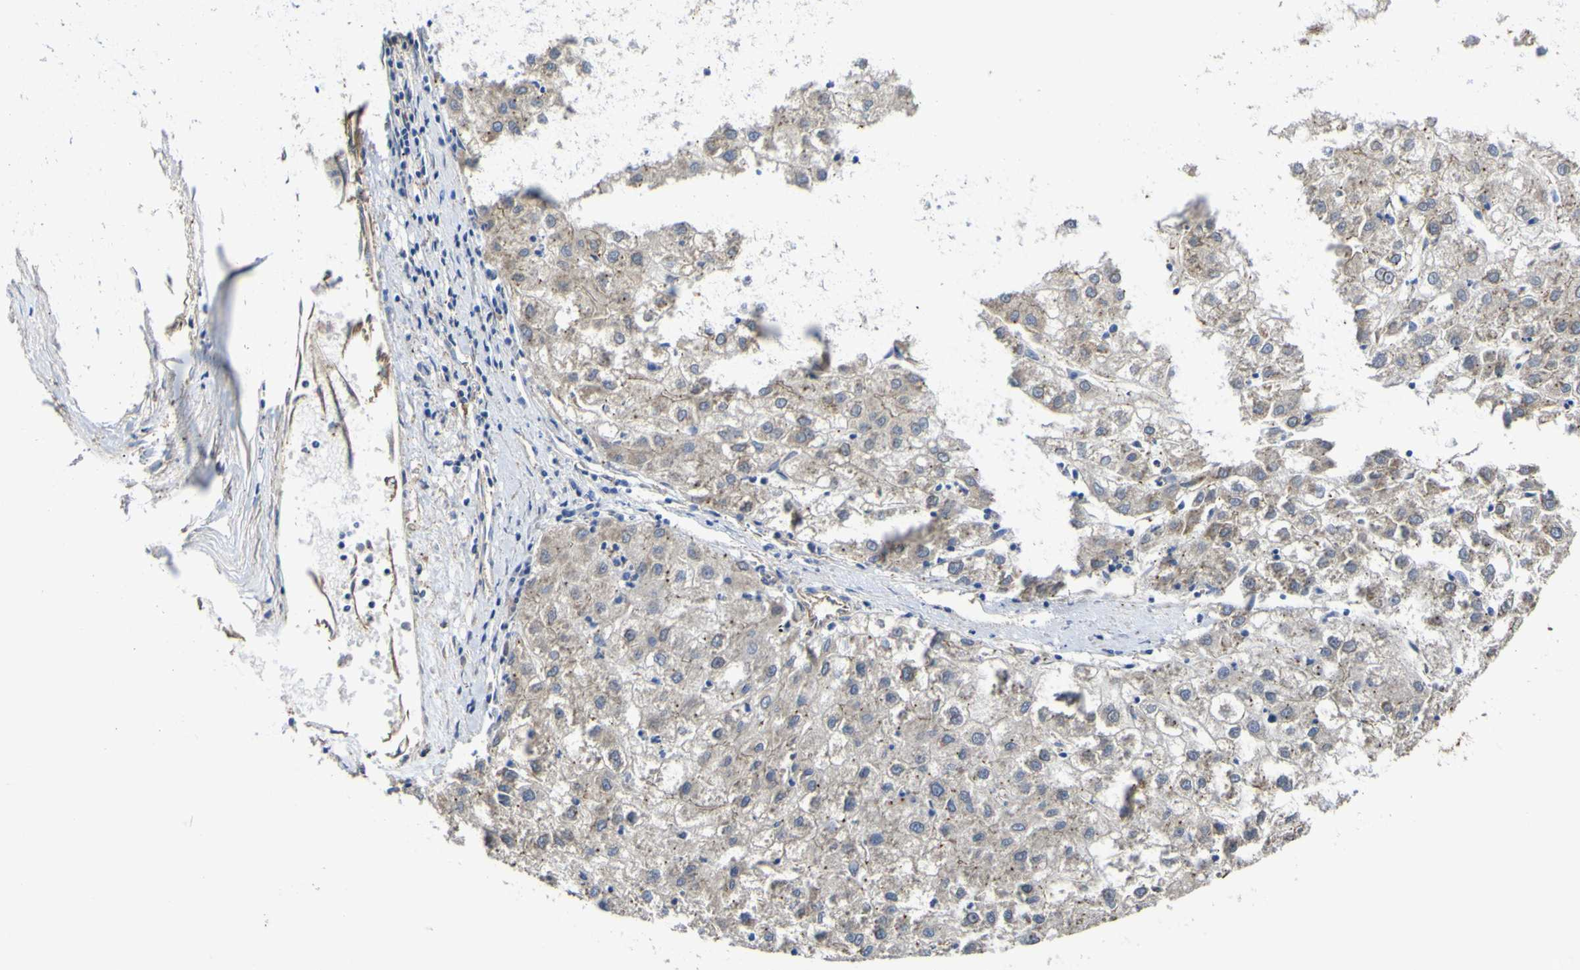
{"staining": {"intensity": "weak", "quantity": ">75%", "location": "cytoplasmic/membranous"}, "tissue": "liver cancer", "cell_type": "Tumor cells", "image_type": "cancer", "snomed": [{"axis": "morphology", "description": "Carcinoma, Hepatocellular, NOS"}, {"axis": "topography", "description": "Liver"}], "caption": "Tumor cells display low levels of weak cytoplasmic/membranous positivity in approximately >75% of cells in liver cancer (hepatocellular carcinoma).", "gene": "TNFSF15", "patient": {"sex": "male", "age": 72}}